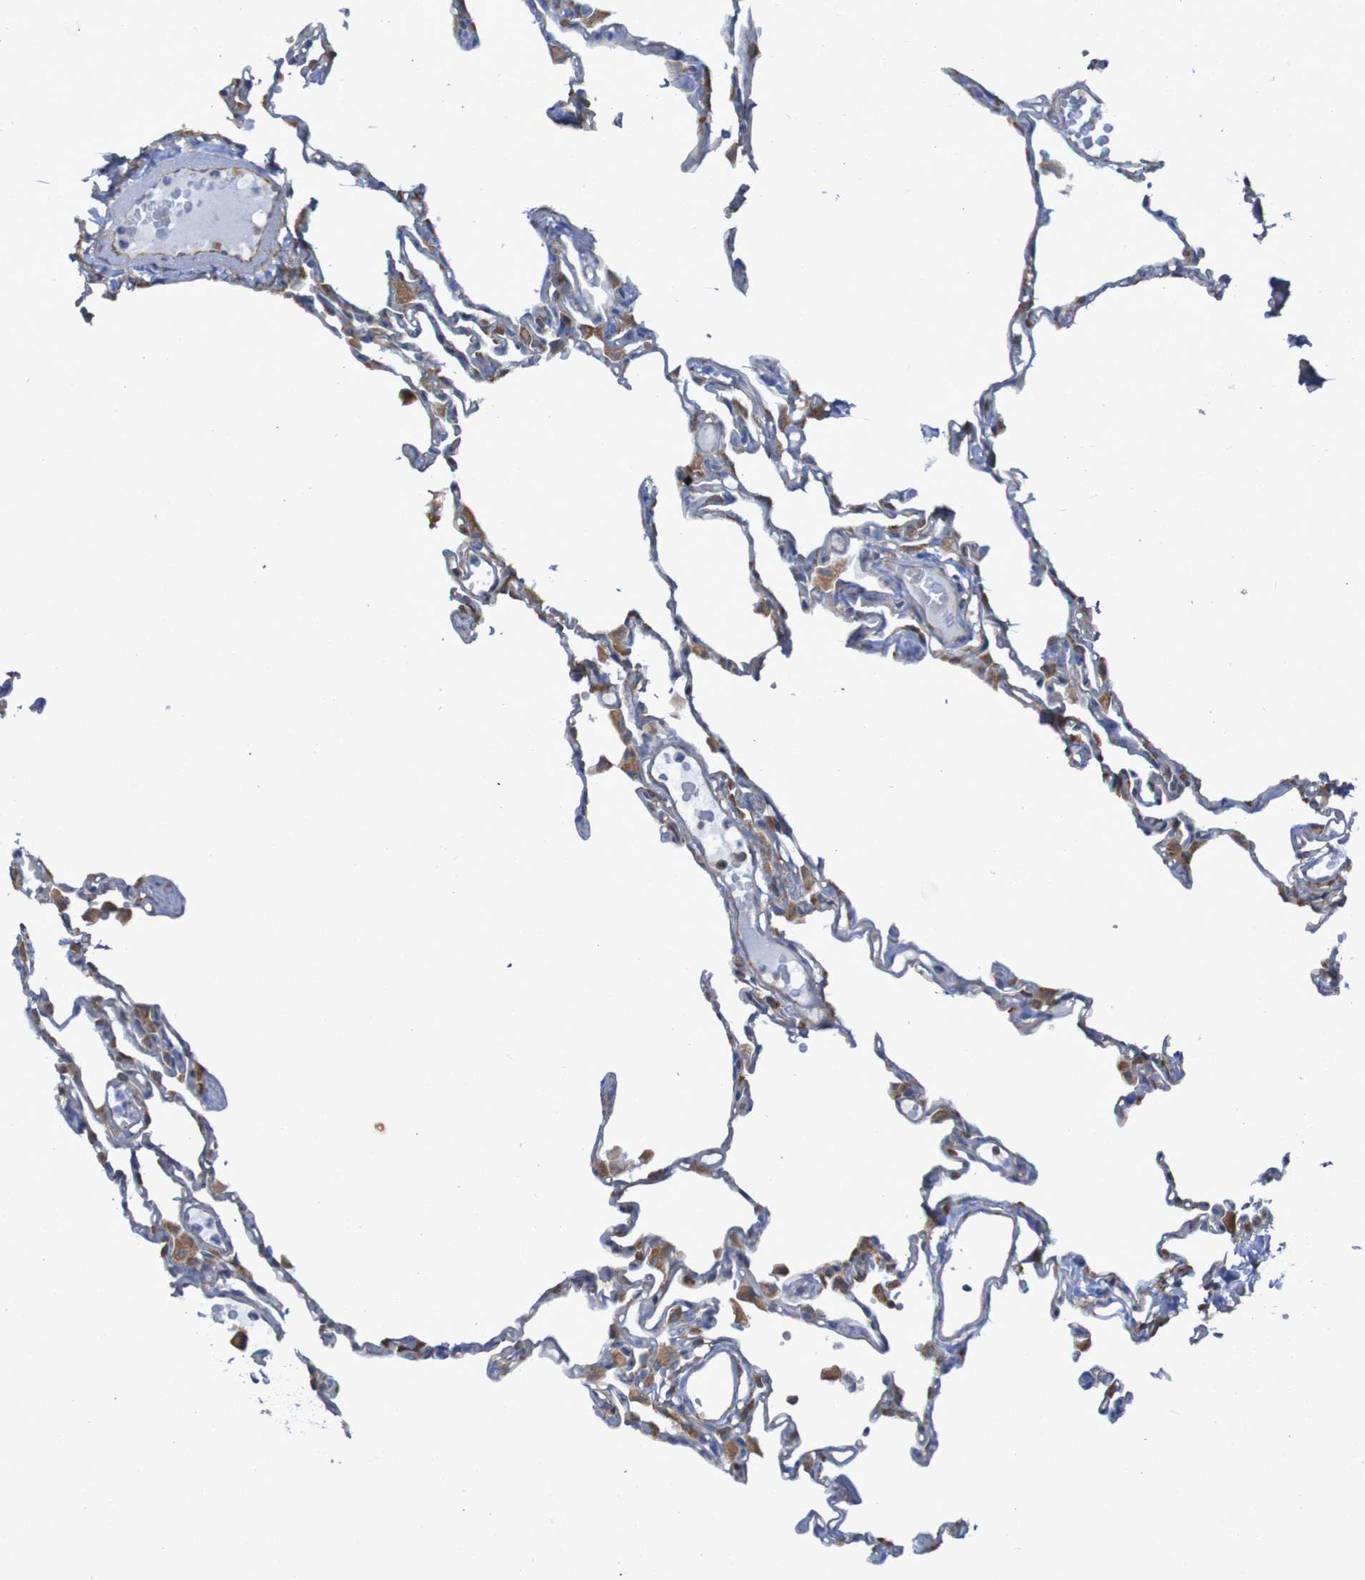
{"staining": {"intensity": "moderate", "quantity": "<25%", "location": "cytoplasmic/membranous"}, "tissue": "lung", "cell_type": "Alveolar cells", "image_type": "normal", "snomed": [{"axis": "morphology", "description": "Normal tissue, NOS"}, {"axis": "topography", "description": "Lung"}], "caption": "Immunohistochemistry of normal human lung shows low levels of moderate cytoplasmic/membranous expression in approximately <25% of alveolar cells. The protein of interest is stained brown, and the nuclei are stained in blue (DAB IHC with brightfield microscopy, high magnification).", "gene": "RPL10L", "patient": {"sex": "female", "age": 49}}